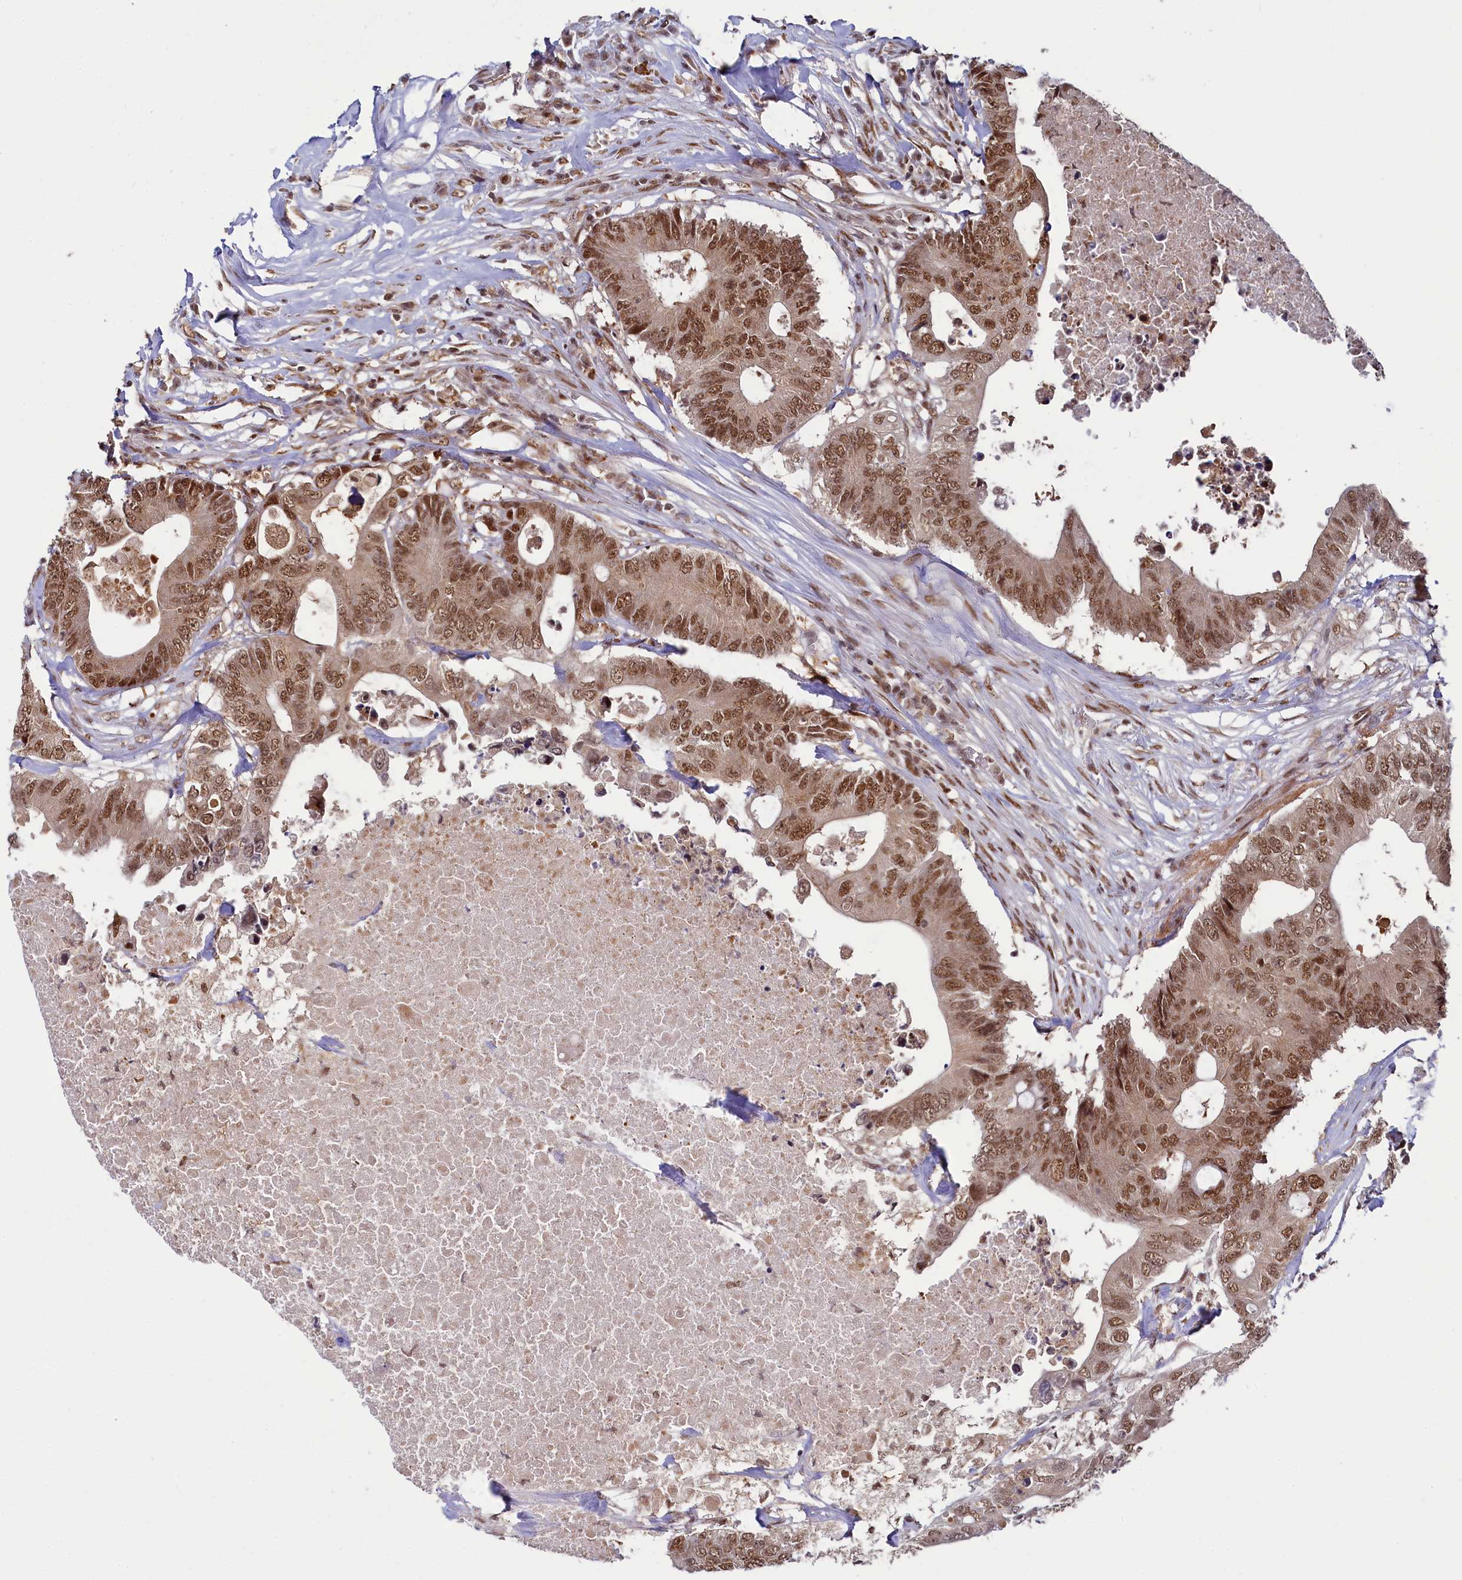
{"staining": {"intensity": "moderate", "quantity": ">75%", "location": "nuclear"}, "tissue": "colorectal cancer", "cell_type": "Tumor cells", "image_type": "cancer", "snomed": [{"axis": "morphology", "description": "Adenocarcinoma, NOS"}, {"axis": "topography", "description": "Colon"}], "caption": "The immunohistochemical stain labels moderate nuclear positivity in tumor cells of colorectal adenocarcinoma tissue.", "gene": "PPHLN1", "patient": {"sex": "male", "age": 71}}